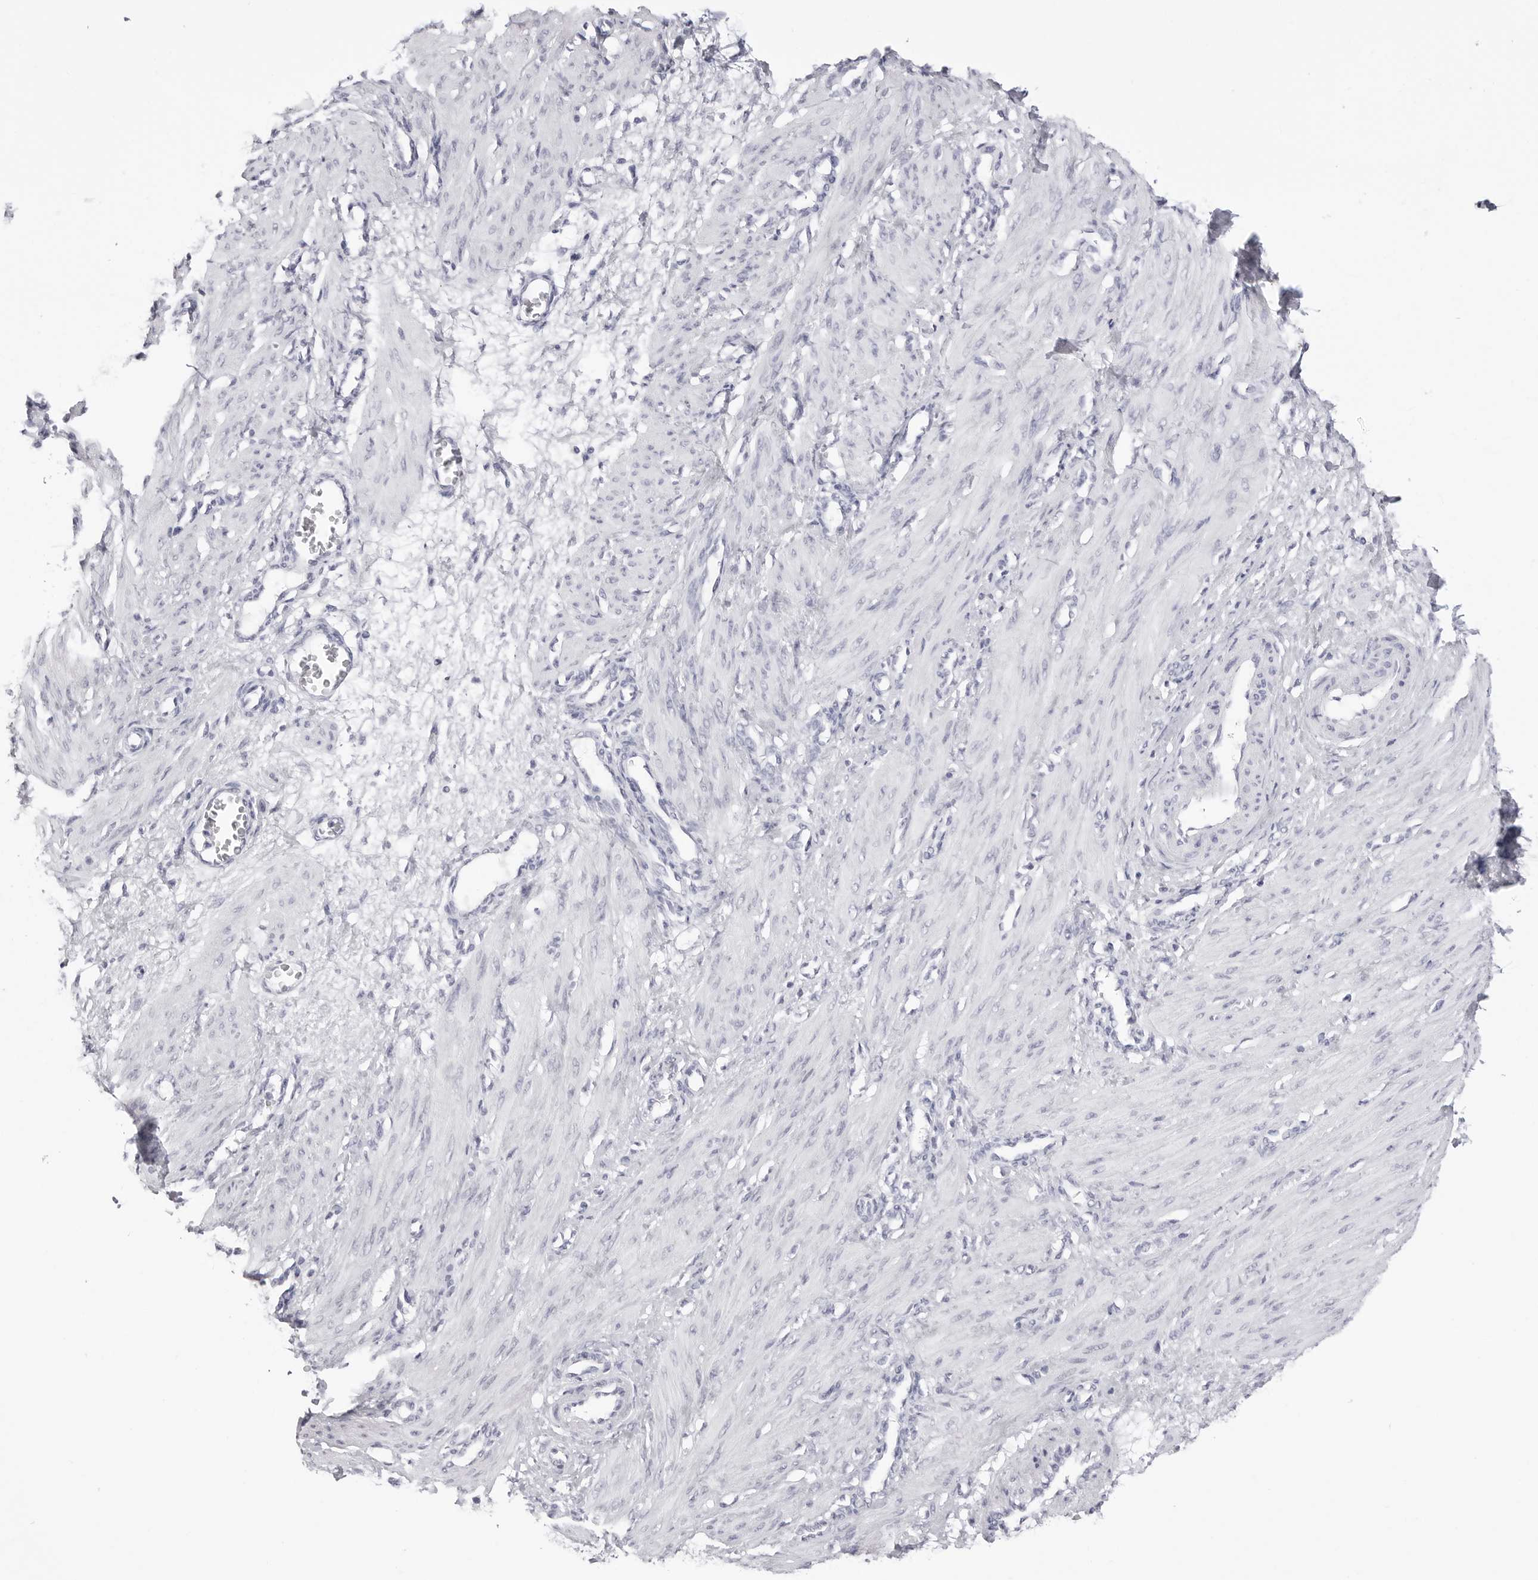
{"staining": {"intensity": "negative", "quantity": "none", "location": "none"}, "tissue": "smooth muscle", "cell_type": "Smooth muscle cells", "image_type": "normal", "snomed": [{"axis": "morphology", "description": "Normal tissue, NOS"}, {"axis": "topography", "description": "Endometrium"}], "caption": "The immunohistochemistry (IHC) photomicrograph has no significant positivity in smooth muscle cells of smooth muscle. Nuclei are stained in blue.", "gene": "TSSK1B", "patient": {"sex": "female", "age": 33}}